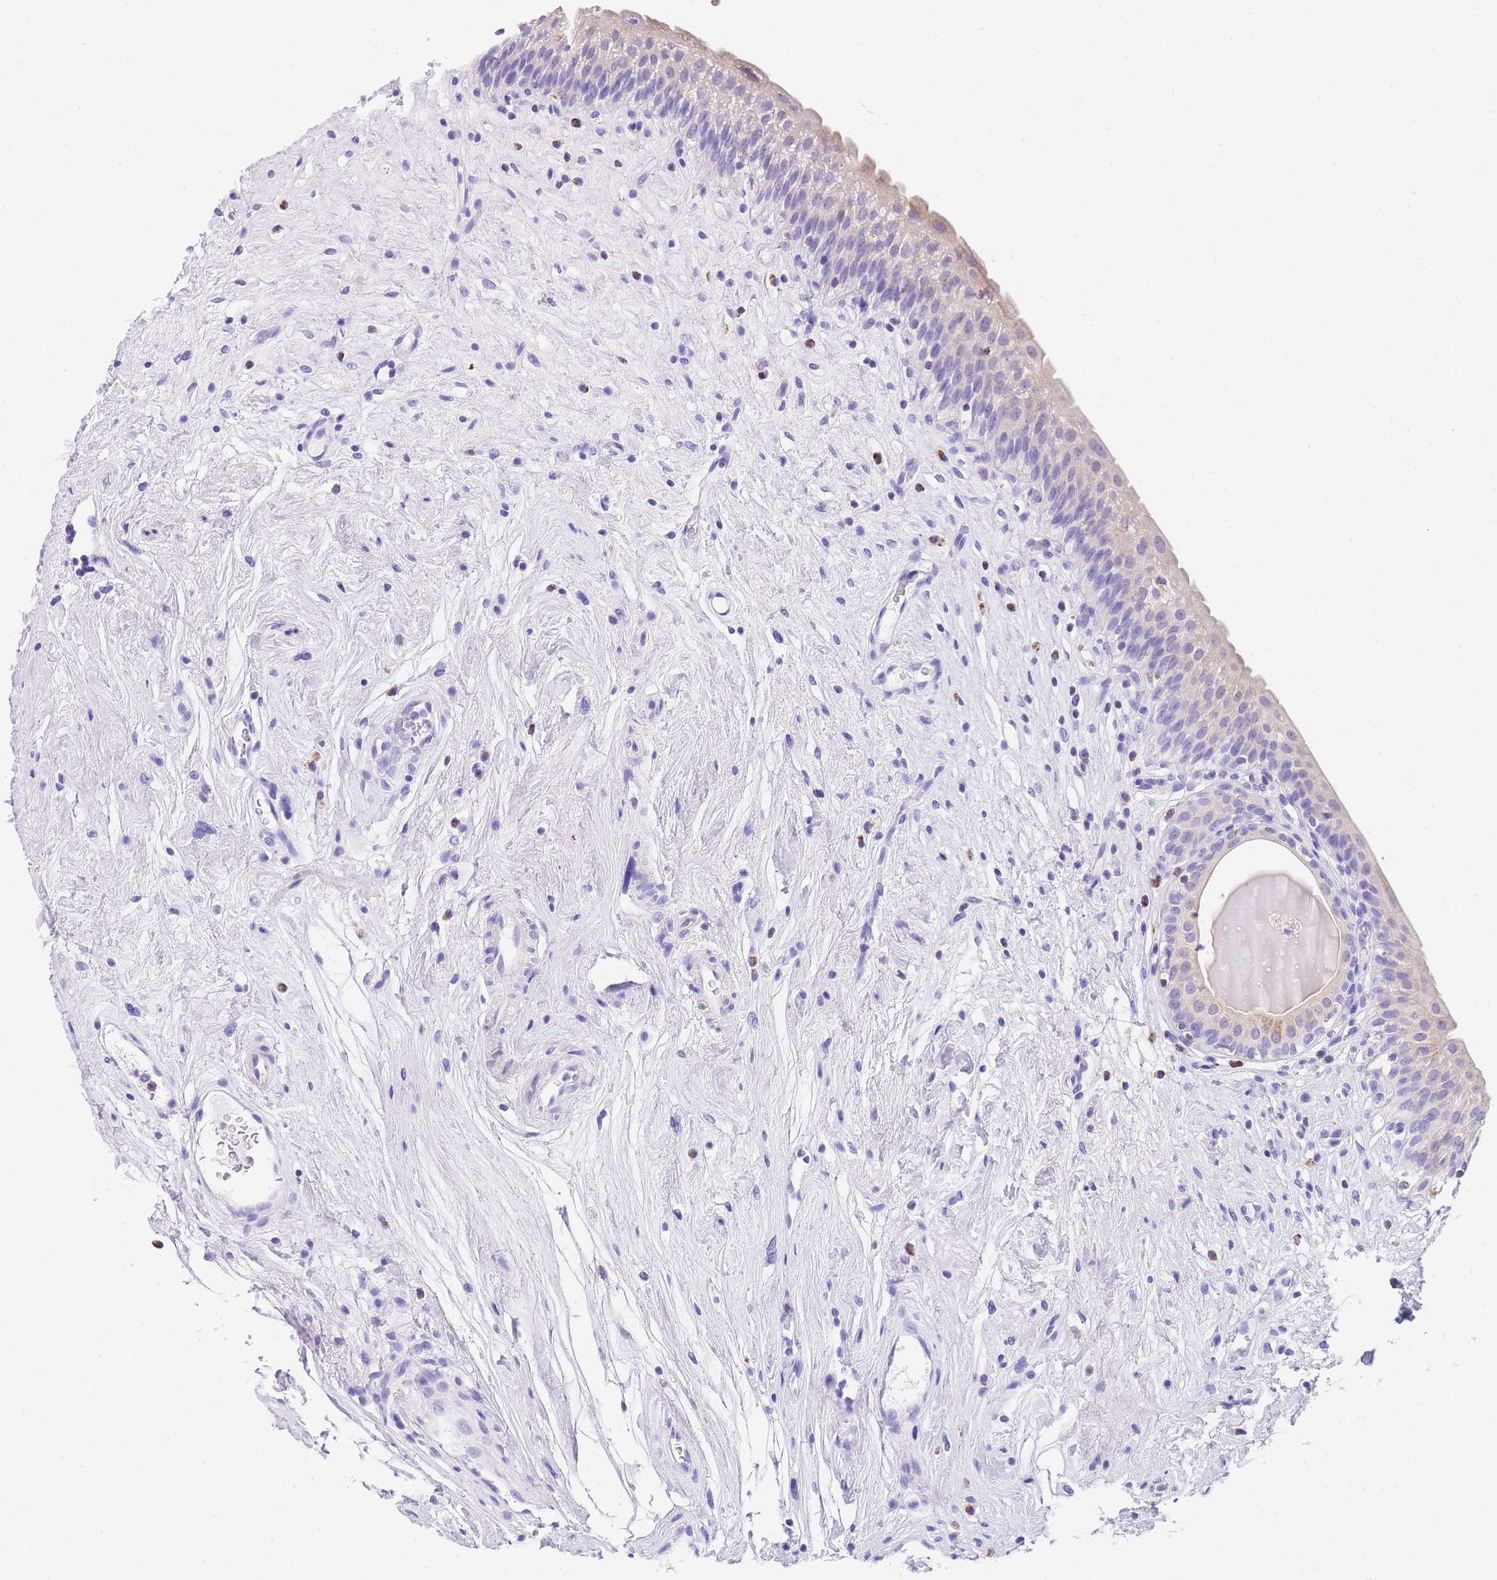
{"staining": {"intensity": "weak", "quantity": "25%-75%", "location": "cytoplasmic/membranous"}, "tissue": "urinary bladder", "cell_type": "Urothelial cells", "image_type": "normal", "snomed": [{"axis": "morphology", "description": "Normal tissue, NOS"}, {"axis": "topography", "description": "Urinary bladder"}], "caption": "Weak cytoplasmic/membranous protein staining is present in approximately 25%-75% of urothelial cells in urinary bladder. Using DAB (3,3'-diaminobenzidine) (brown) and hematoxylin (blue) stains, captured at high magnification using brightfield microscopy.", "gene": "NKD2", "patient": {"sex": "male", "age": 83}}